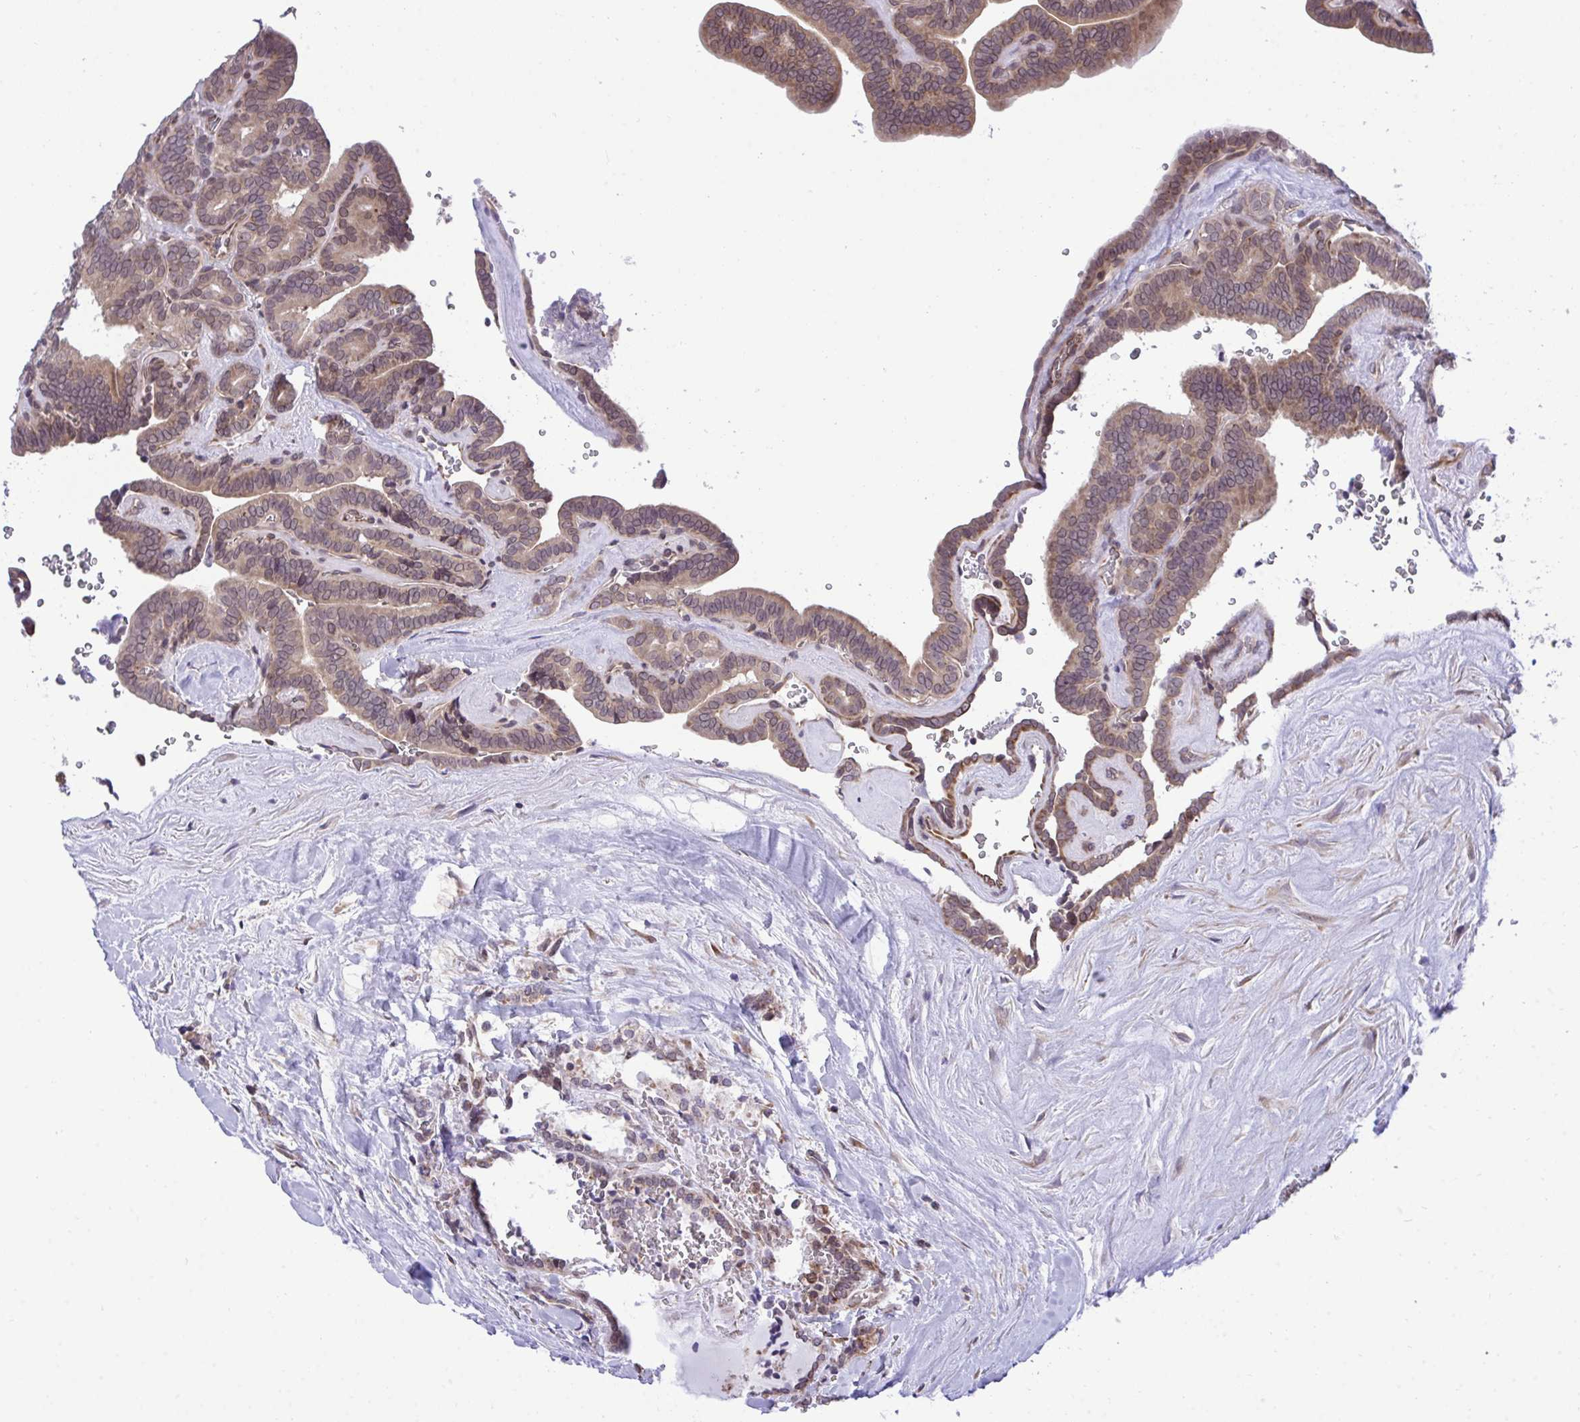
{"staining": {"intensity": "moderate", "quantity": "25%-75%", "location": "cytoplasmic/membranous"}, "tissue": "thyroid cancer", "cell_type": "Tumor cells", "image_type": "cancer", "snomed": [{"axis": "morphology", "description": "Papillary adenocarcinoma, NOS"}, {"axis": "topography", "description": "Thyroid gland"}], "caption": "Immunohistochemical staining of human thyroid cancer shows medium levels of moderate cytoplasmic/membranous staining in approximately 25%-75% of tumor cells.", "gene": "RPS15", "patient": {"sex": "female", "age": 21}}